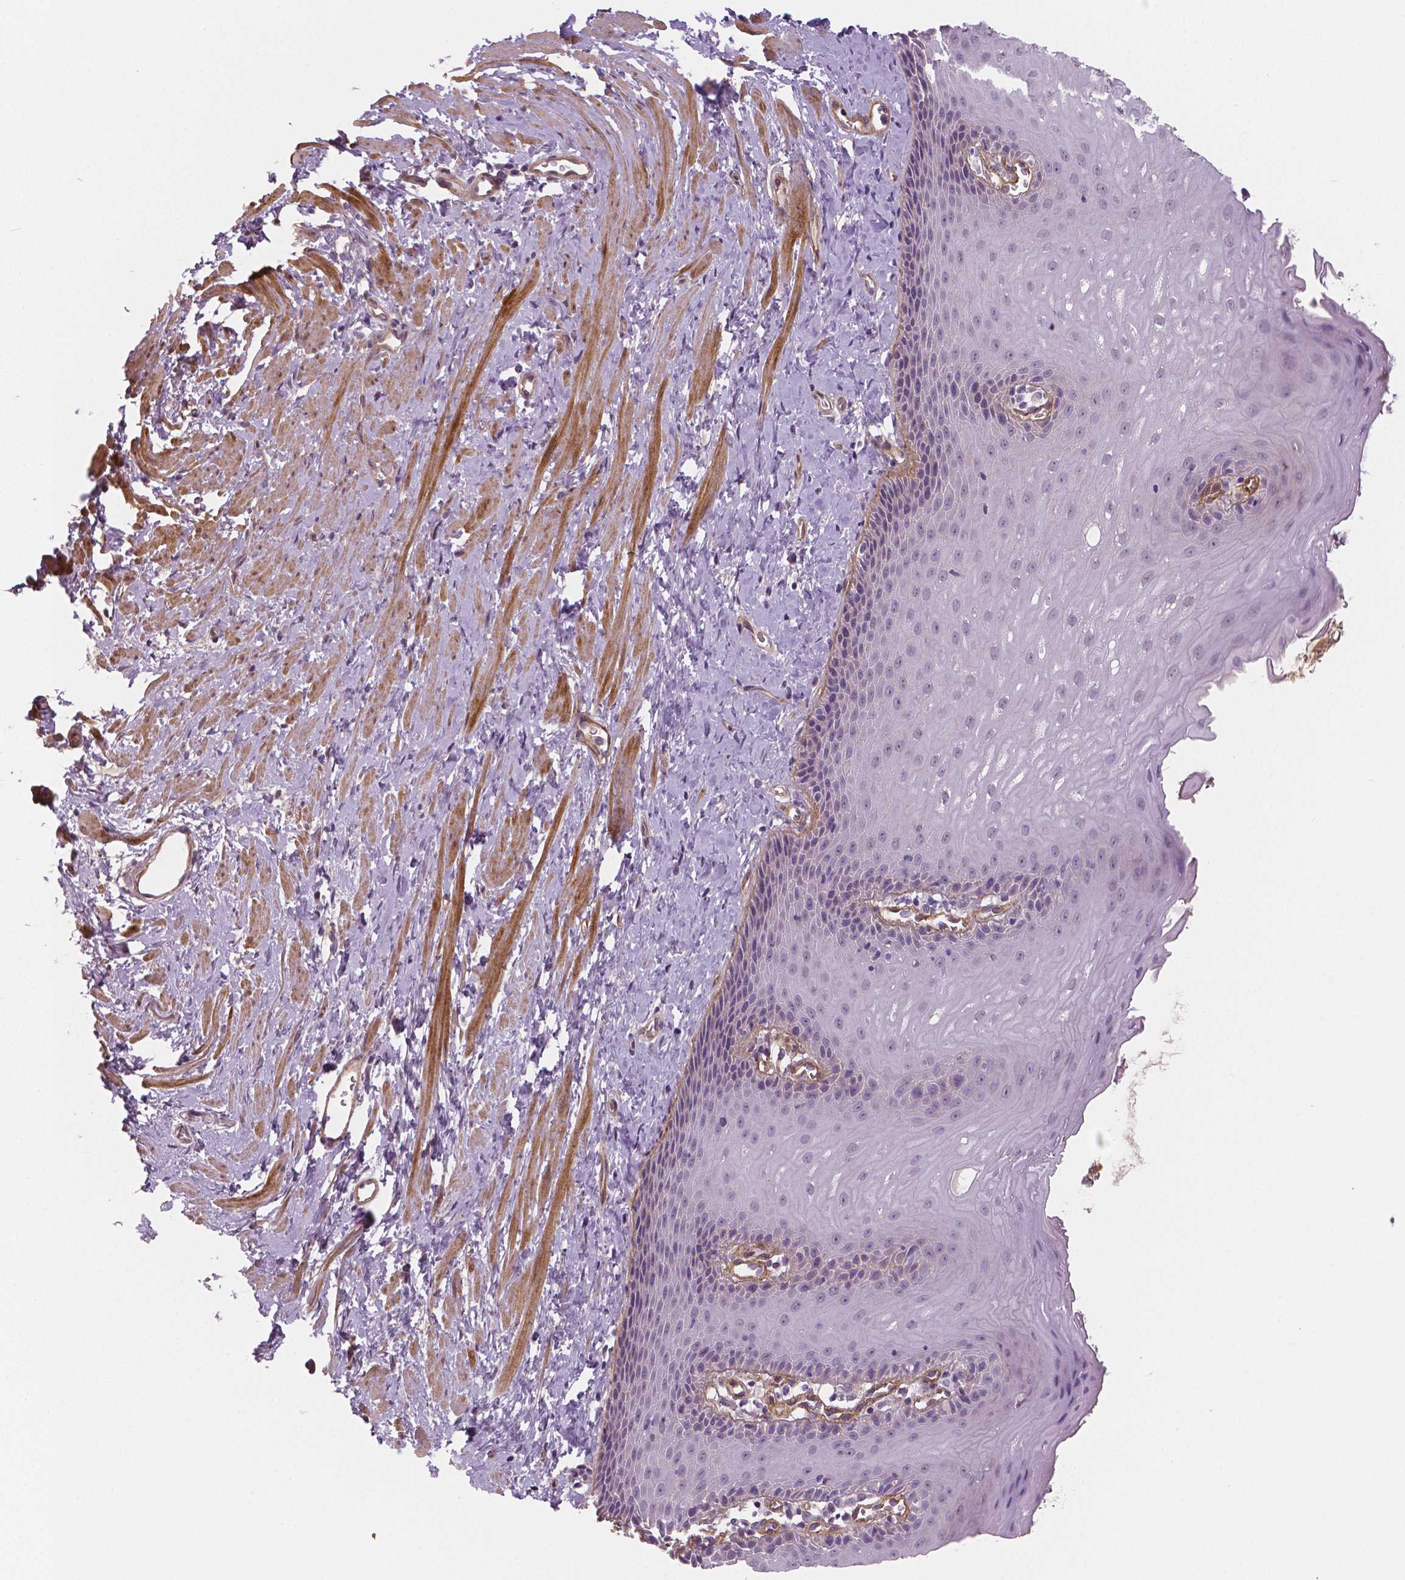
{"staining": {"intensity": "negative", "quantity": "none", "location": "none"}, "tissue": "esophagus", "cell_type": "Squamous epithelial cells", "image_type": "normal", "snomed": [{"axis": "morphology", "description": "Normal tissue, NOS"}, {"axis": "topography", "description": "Esophagus"}], "caption": "The histopathology image demonstrates no staining of squamous epithelial cells in benign esophagus. (DAB (3,3'-diaminobenzidine) IHC, high magnification).", "gene": "FLT1", "patient": {"sex": "male", "age": 64}}